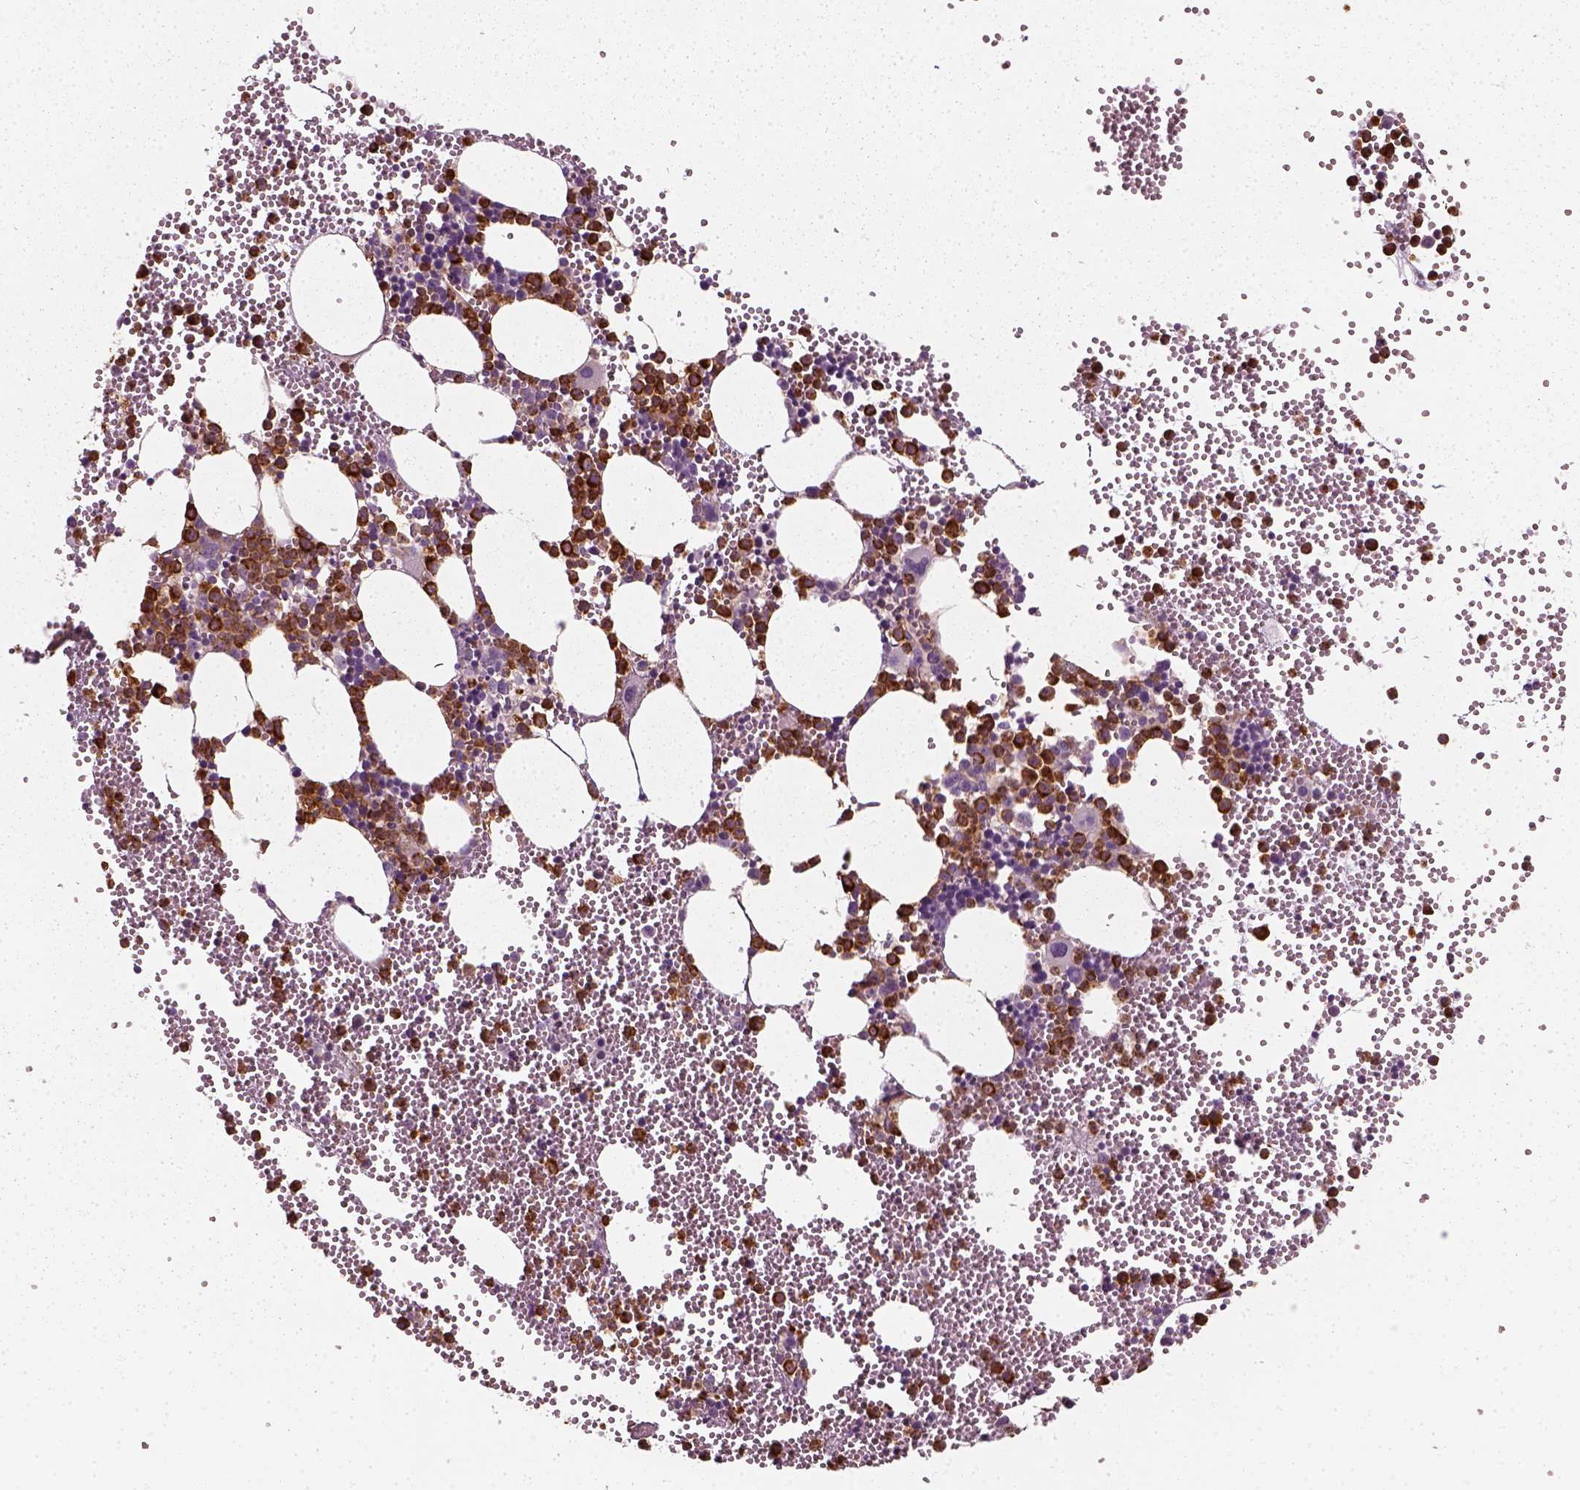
{"staining": {"intensity": "strong", "quantity": "25%-75%", "location": "cytoplasmic/membranous"}, "tissue": "bone marrow", "cell_type": "Hematopoietic cells", "image_type": "normal", "snomed": [{"axis": "morphology", "description": "Normal tissue, NOS"}, {"axis": "topography", "description": "Bone marrow"}], "caption": "Immunohistochemical staining of normal human bone marrow demonstrates 25%-75% levels of strong cytoplasmic/membranous protein positivity in approximately 25%-75% of hematopoietic cells.", "gene": "NPTN", "patient": {"sex": "male", "age": 89}}